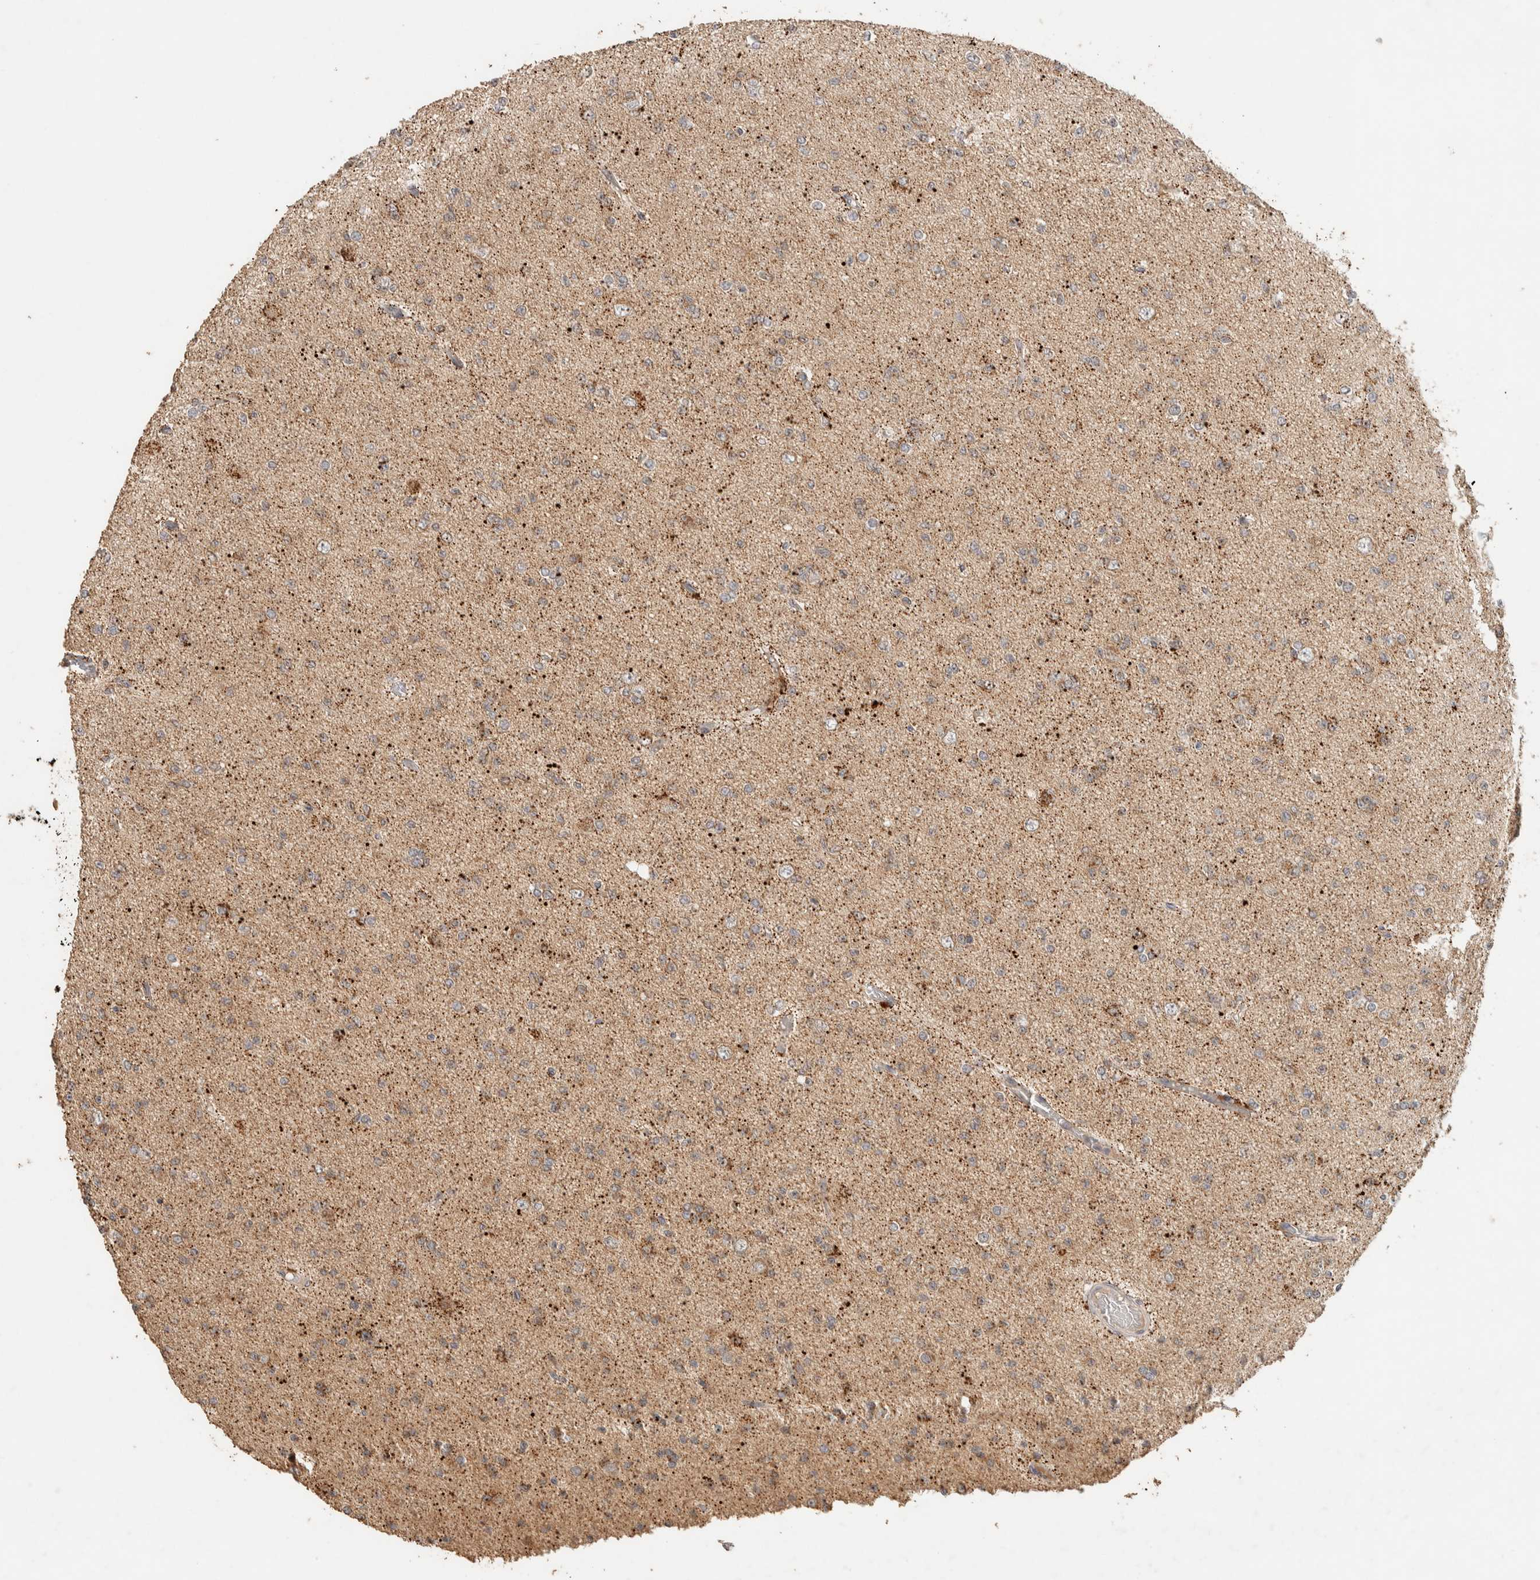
{"staining": {"intensity": "weak", "quantity": "25%-75%", "location": "cytoplasmic/membranous"}, "tissue": "glioma", "cell_type": "Tumor cells", "image_type": "cancer", "snomed": [{"axis": "morphology", "description": "Glioma, malignant, Low grade"}, {"axis": "topography", "description": "Brain"}], "caption": "Immunohistochemistry of human glioma demonstrates low levels of weak cytoplasmic/membranous expression in approximately 25%-75% of tumor cells.", "gene": "ITPA", "patient": {"sex": "female", "age": 22}}